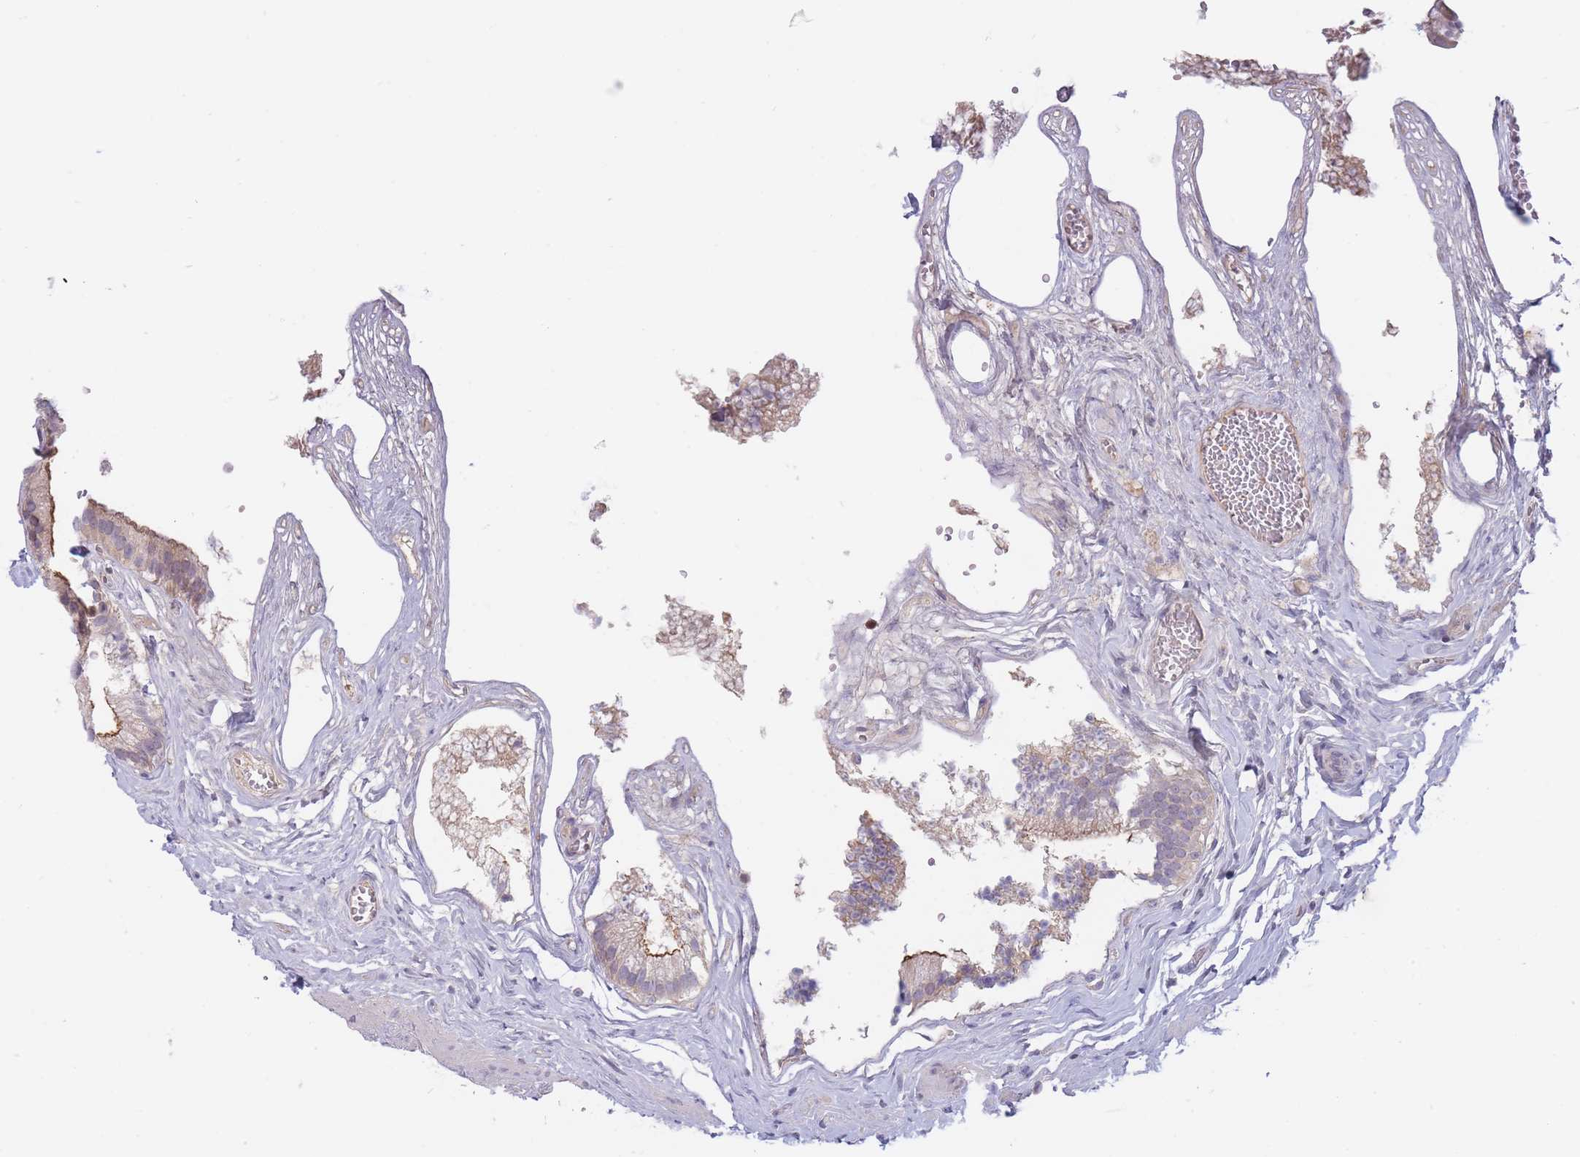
{"staining": {"intensity": "moderate", "quantity": "25%-75%", "location": "cytoplasmic/membranous,nuclear"}, "tissue": "gallbladder", "cell_type": "Glandular cells", "image_type": "normal", "snomed": [{"axis": "morphology", "description": "Normal tissue, NOS"}, {"axis": "topography", "description": "Gallbladder"}], "caption": "An immunohistochemistry (IHC) micrograph of unremarkable tissue is shown. Protein staining in brown highlights moderate cytoplasmic/membranous,nuclear positivity in gallbladder within glandular cells. The staining is performed using DAB (3,3'-diaminobenzidine) brown chromogen to label protein expression. The nuclei are counter-stained blue using hematoxylin.", "gene": "SLC35F5", "patient": {"sex": "female", "age": 54}}